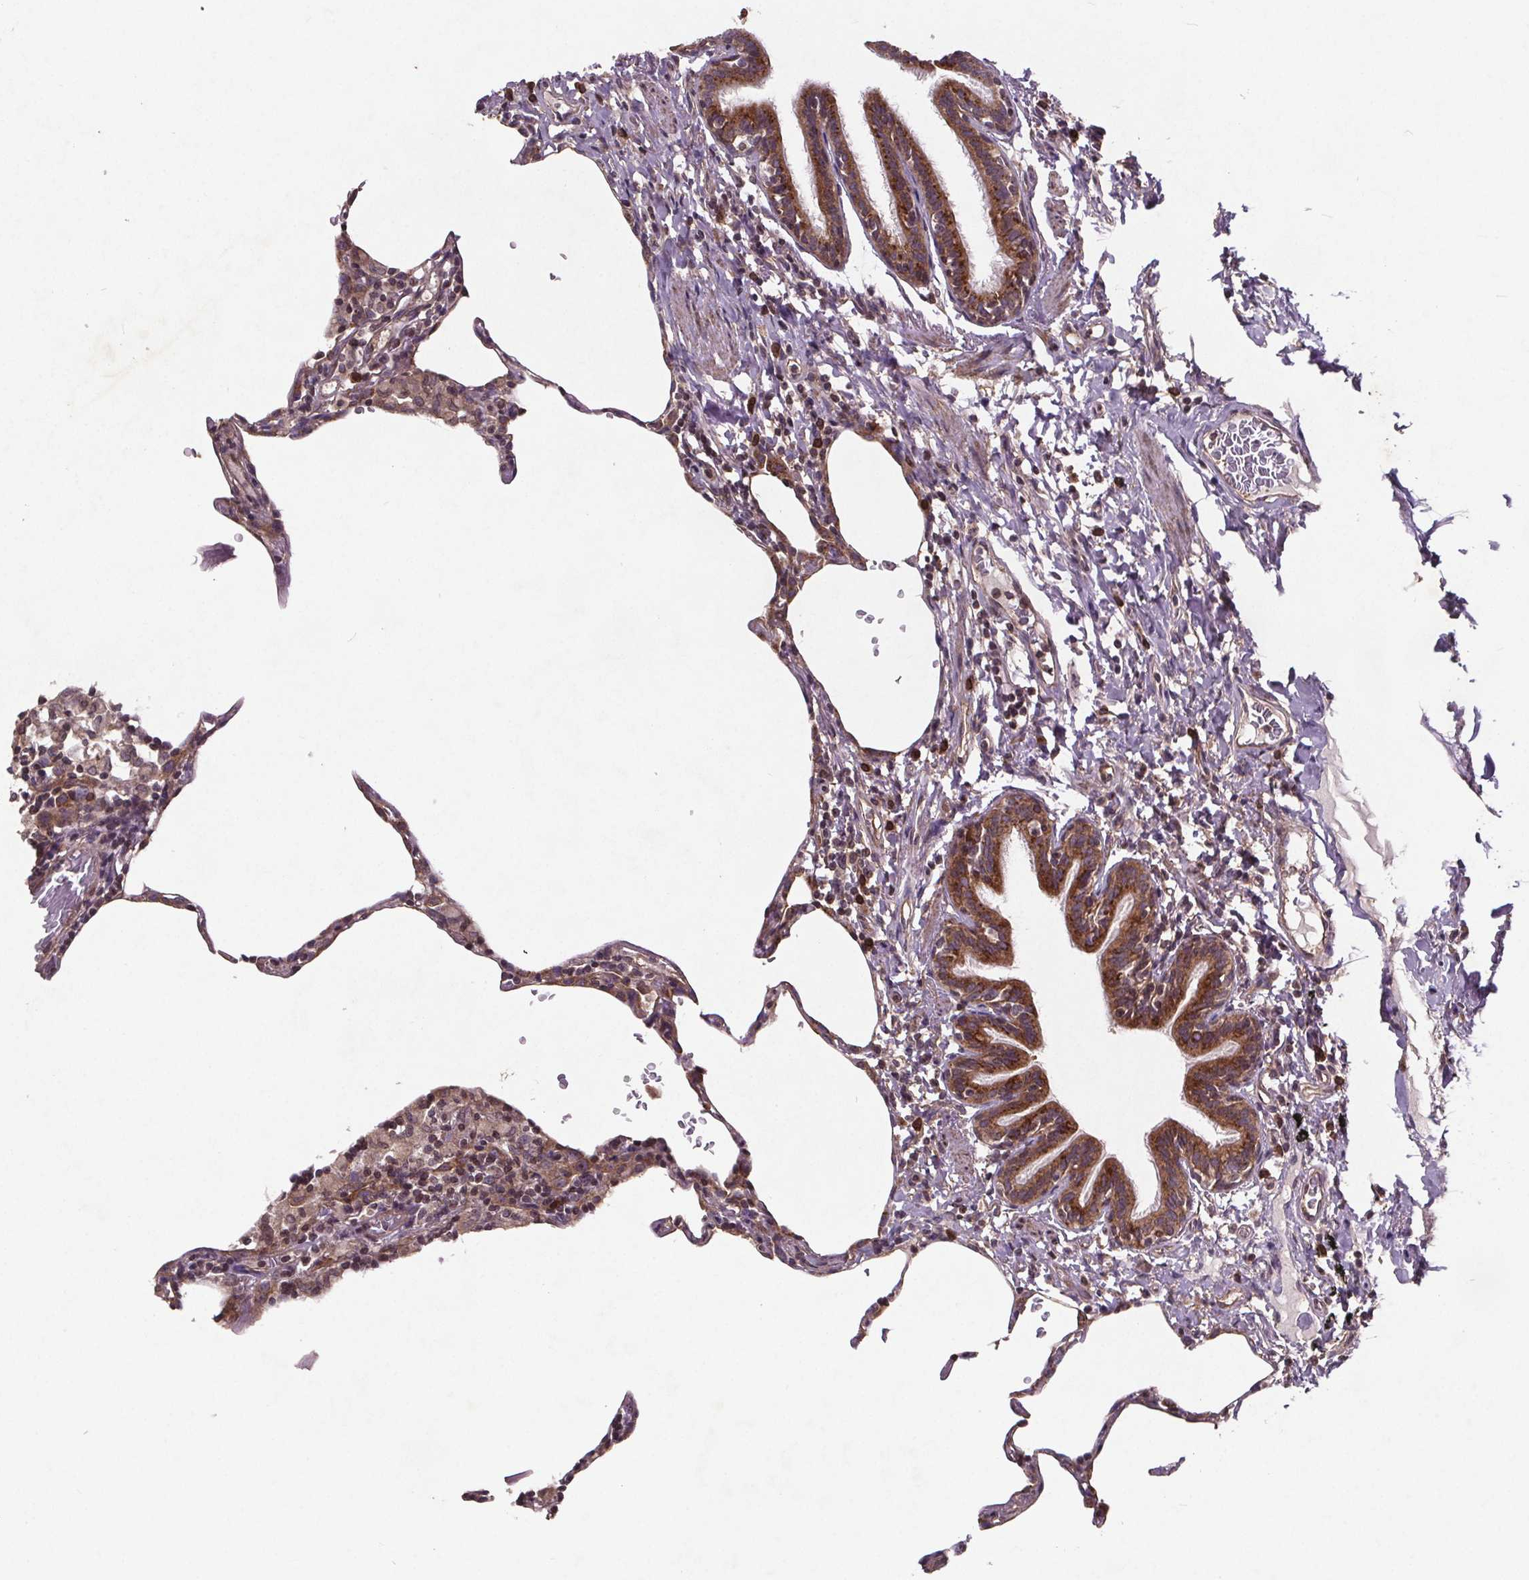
{"staining": {"intensity": "negative", "quantity": "none", "location": "none"}, "tissue": "lung", "cell_type": "Alveolar cells", "image_type": "normal", "snomed": [{"axis": "morphology", "description": "Normal tissue, NOS"}, {"axis": "topography", "description": "Lung"}], "caption": "Human lung stained for a protein using immunohistochemistry (IHC) demonstrates no staining in alveolar cells.", "gene": "STRN3", "patient": {"sex": "female", "age": 57}}